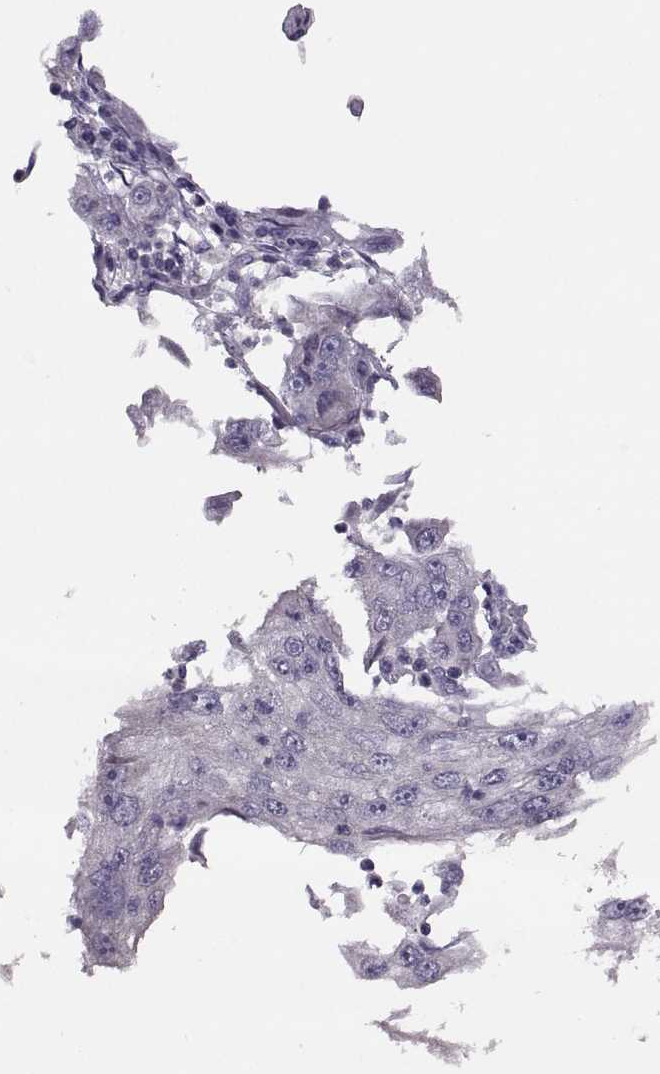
{"staining": {"intensity": "negative", "quantity": "none", "location": "none"}, "tissue": "cervical cancer", "cell_type": "Tumor cells", "image_type": "cancer", "snomed": [{"axis": "morphology", "description": "Squamous cell carcinoma, NOS"}, {"axis": "topography", "description": "Cervix"}], "caption": "Immunohistochemistry micrograph of squamous cell carcinoma (cervical) stained for a protein (brown), which shows no positivity in tumor cells. Nuclei are stained in blue.", "gene": "TBX19", "patient": {"sex": "female", "age": 36}}